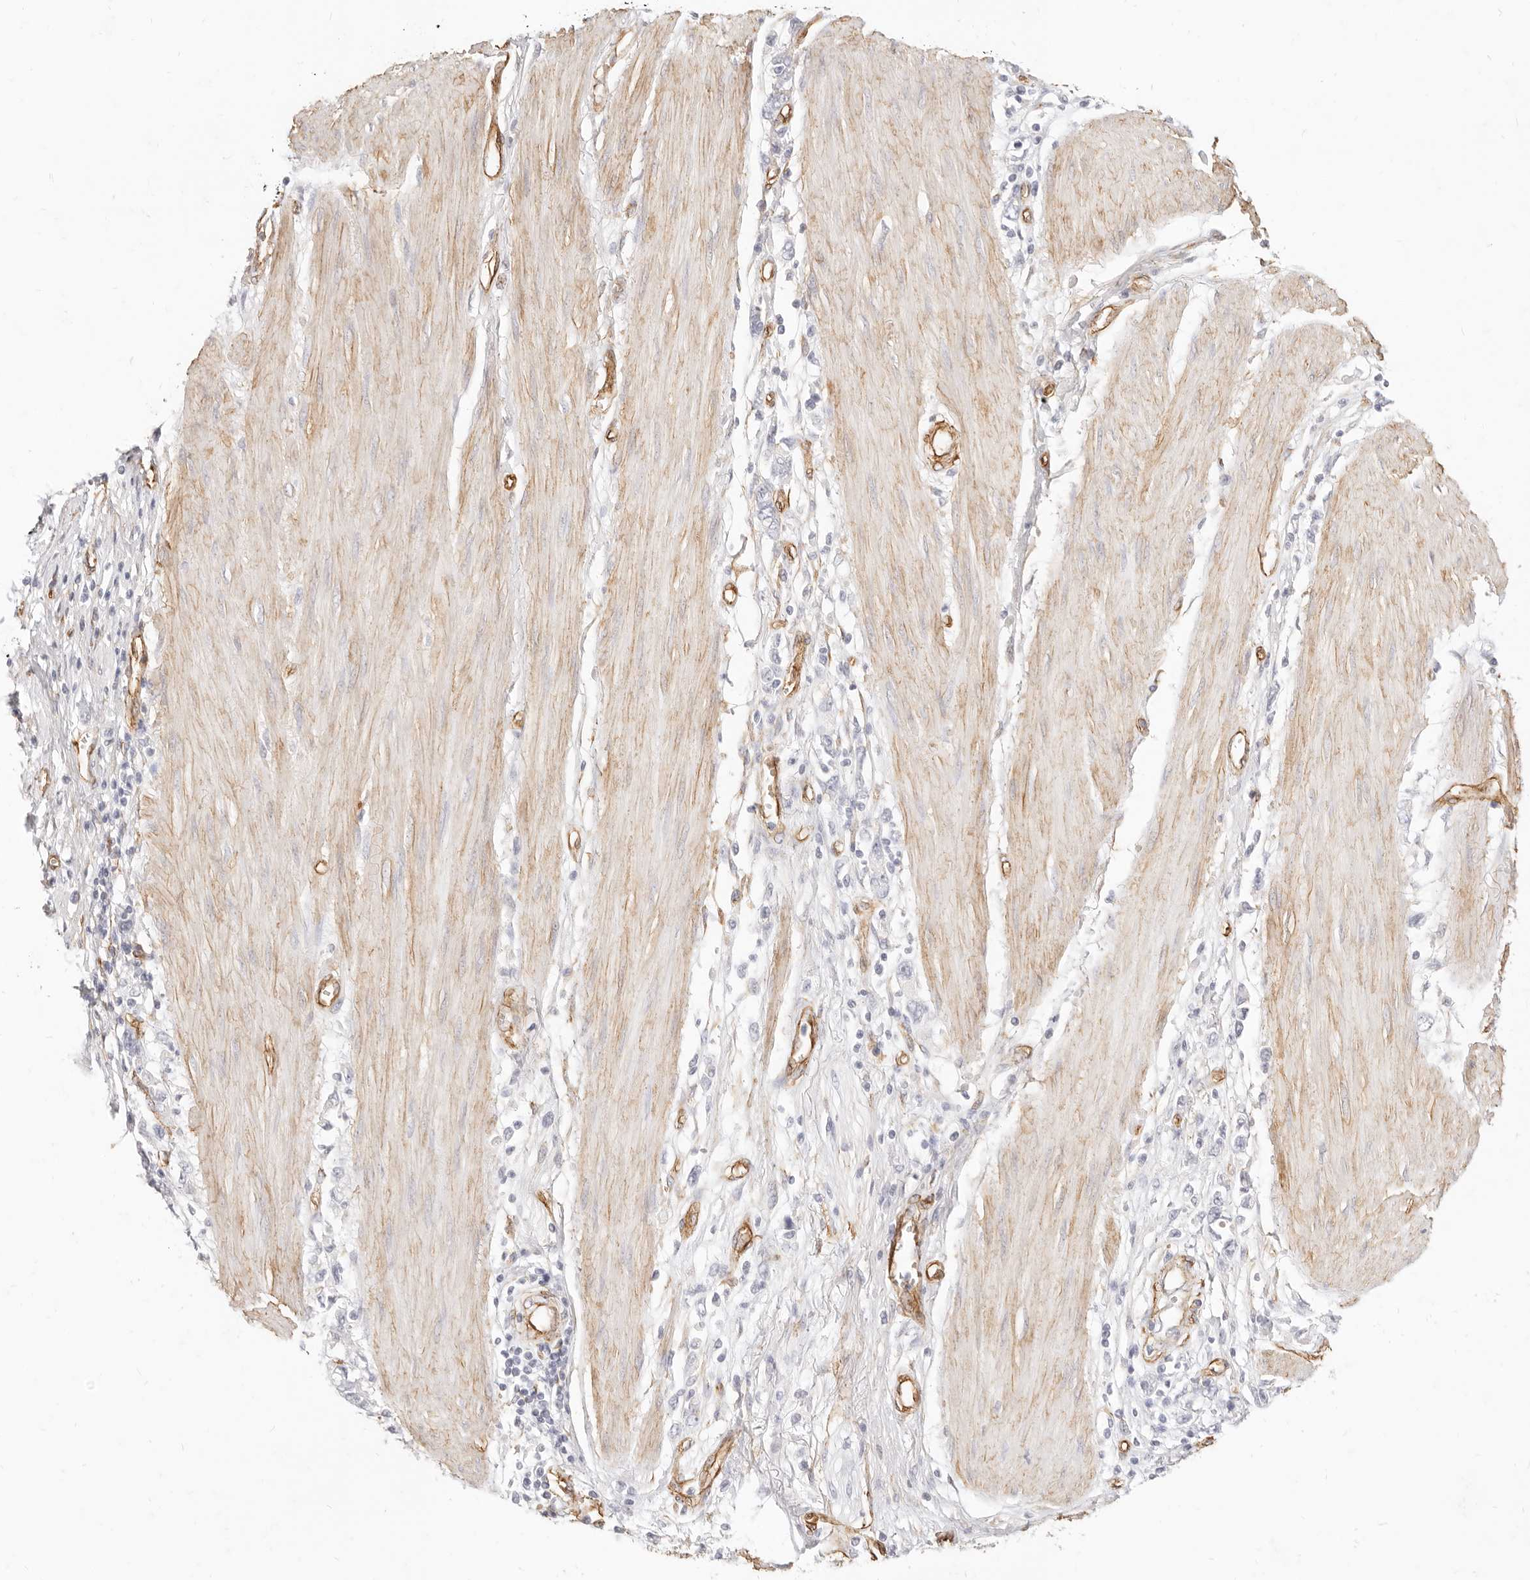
{"staining": {"intensity": "negative", "quantity": "none", "location": "none"}, "tissue": "stomach cancer", "cell_type": "Tumor cells", "image_type": "cancer", "snomed": [{"axis": "morphology", "description": "Adenocarcinoma, NOS"}, {"axis": "topography", "description": "Stomach"}], "caption": "Stomach cancer (adenocarcinoma) was stained to show a protein in brown. There is no significant positivity in tumor cells.", "gene": "NUS1", "patient": {"sex": "female", "age": 76}}